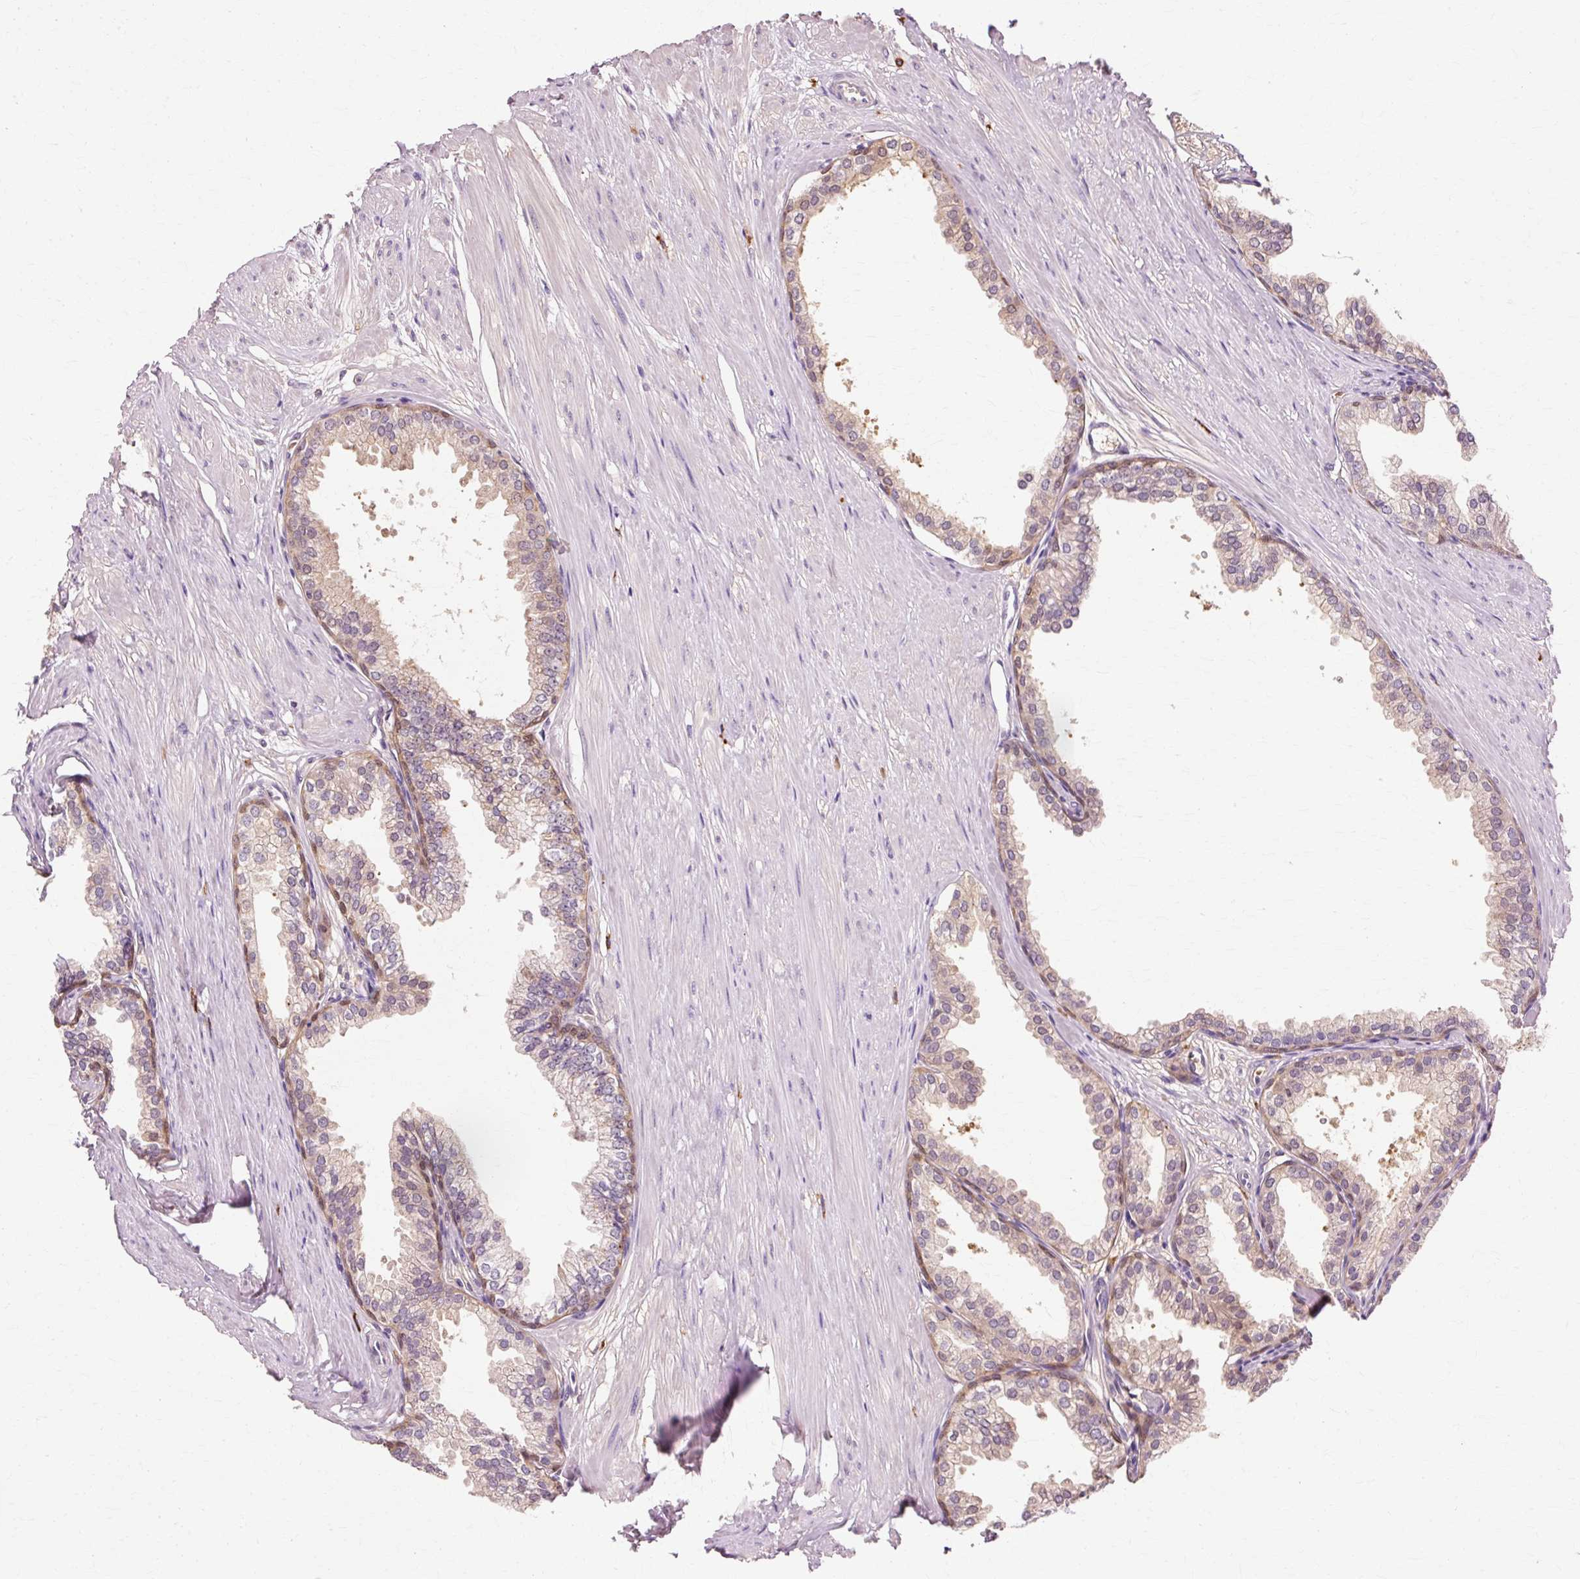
{"staining": {"intensity": "weak", "quantity": "25%-75%", "location": "cytoplasmic/membranous,nuclear"}, "tissue": "prostate", "cell_type": "Glandular cells", "image_type": "normal", "snomed": [{"axis": "morphology", "description": "Normal tissue, NOS"}, {"axis": "topography", "description": "Prostate"}, {"axis": "topography", "description": "Peripheral nerve tissue"}], "caption": "Glandular cells display low levels of weak cytoplasmic/membranous,nuclear positivity in approximately 25%-75% of cells in unremarkable prostate. The protein of interest is stained brown, and the nuclei are stained in blue (DAB IHC with brightfield microscopy, high magnification).", "gene": "VN1R2", "patient": {"sex": "male", "age": 55}}